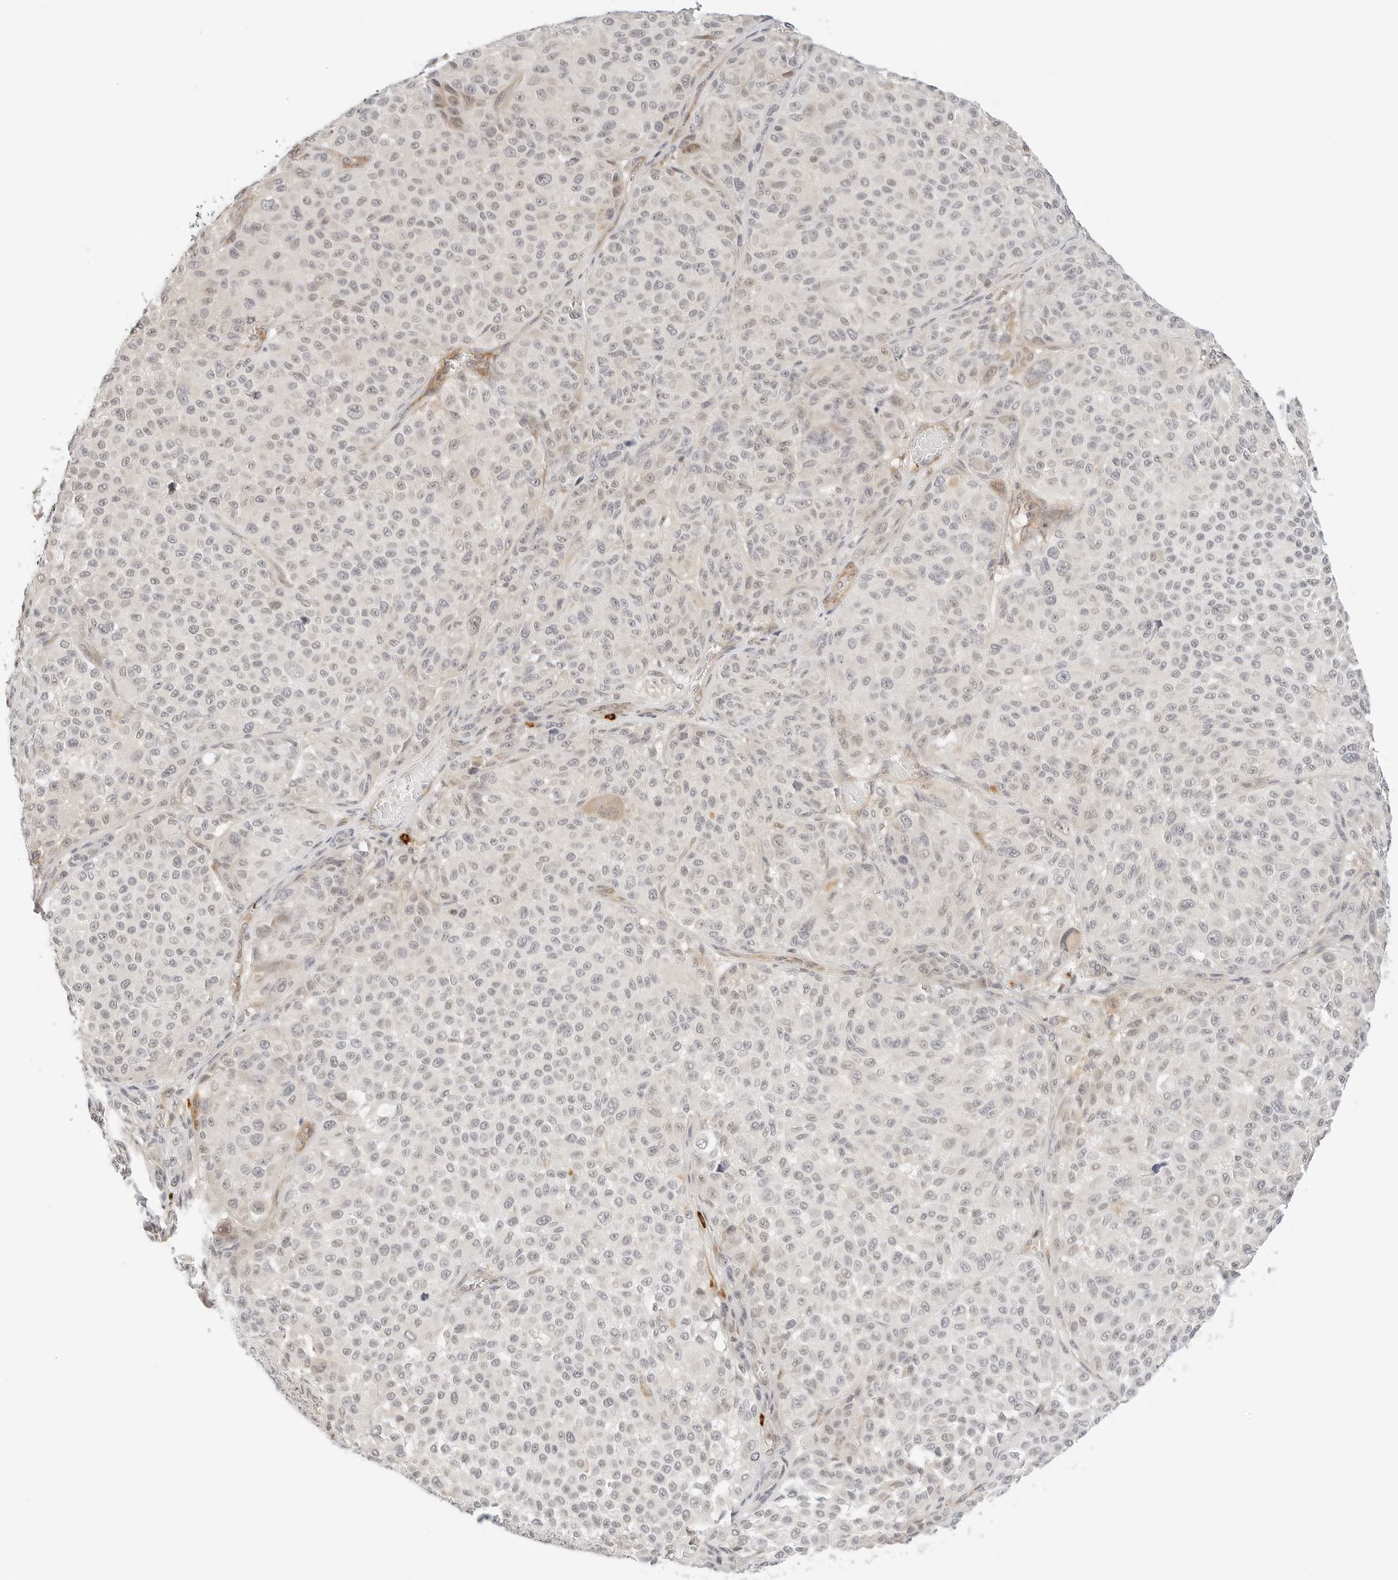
{"staining": {"intensity": "moderate", "quantity": "<25%", "location": "nuclear"}, "tissue": "melanoma", "cell_type": "Tumor cells", "image_type": "cancer", "snomed": [{"axis": "morphology", "description": "Malignant melanoma, NOS"}, {"axis": "topography", "description": "Skin"}], "caption": "Human malignant melanoma stained for a protein (brown) reveals moderate nuclear positive positivity in approximately <25% of tumor cells.", "gene": "TEKT2", "patient": {"sex": "male", "age": 83}}